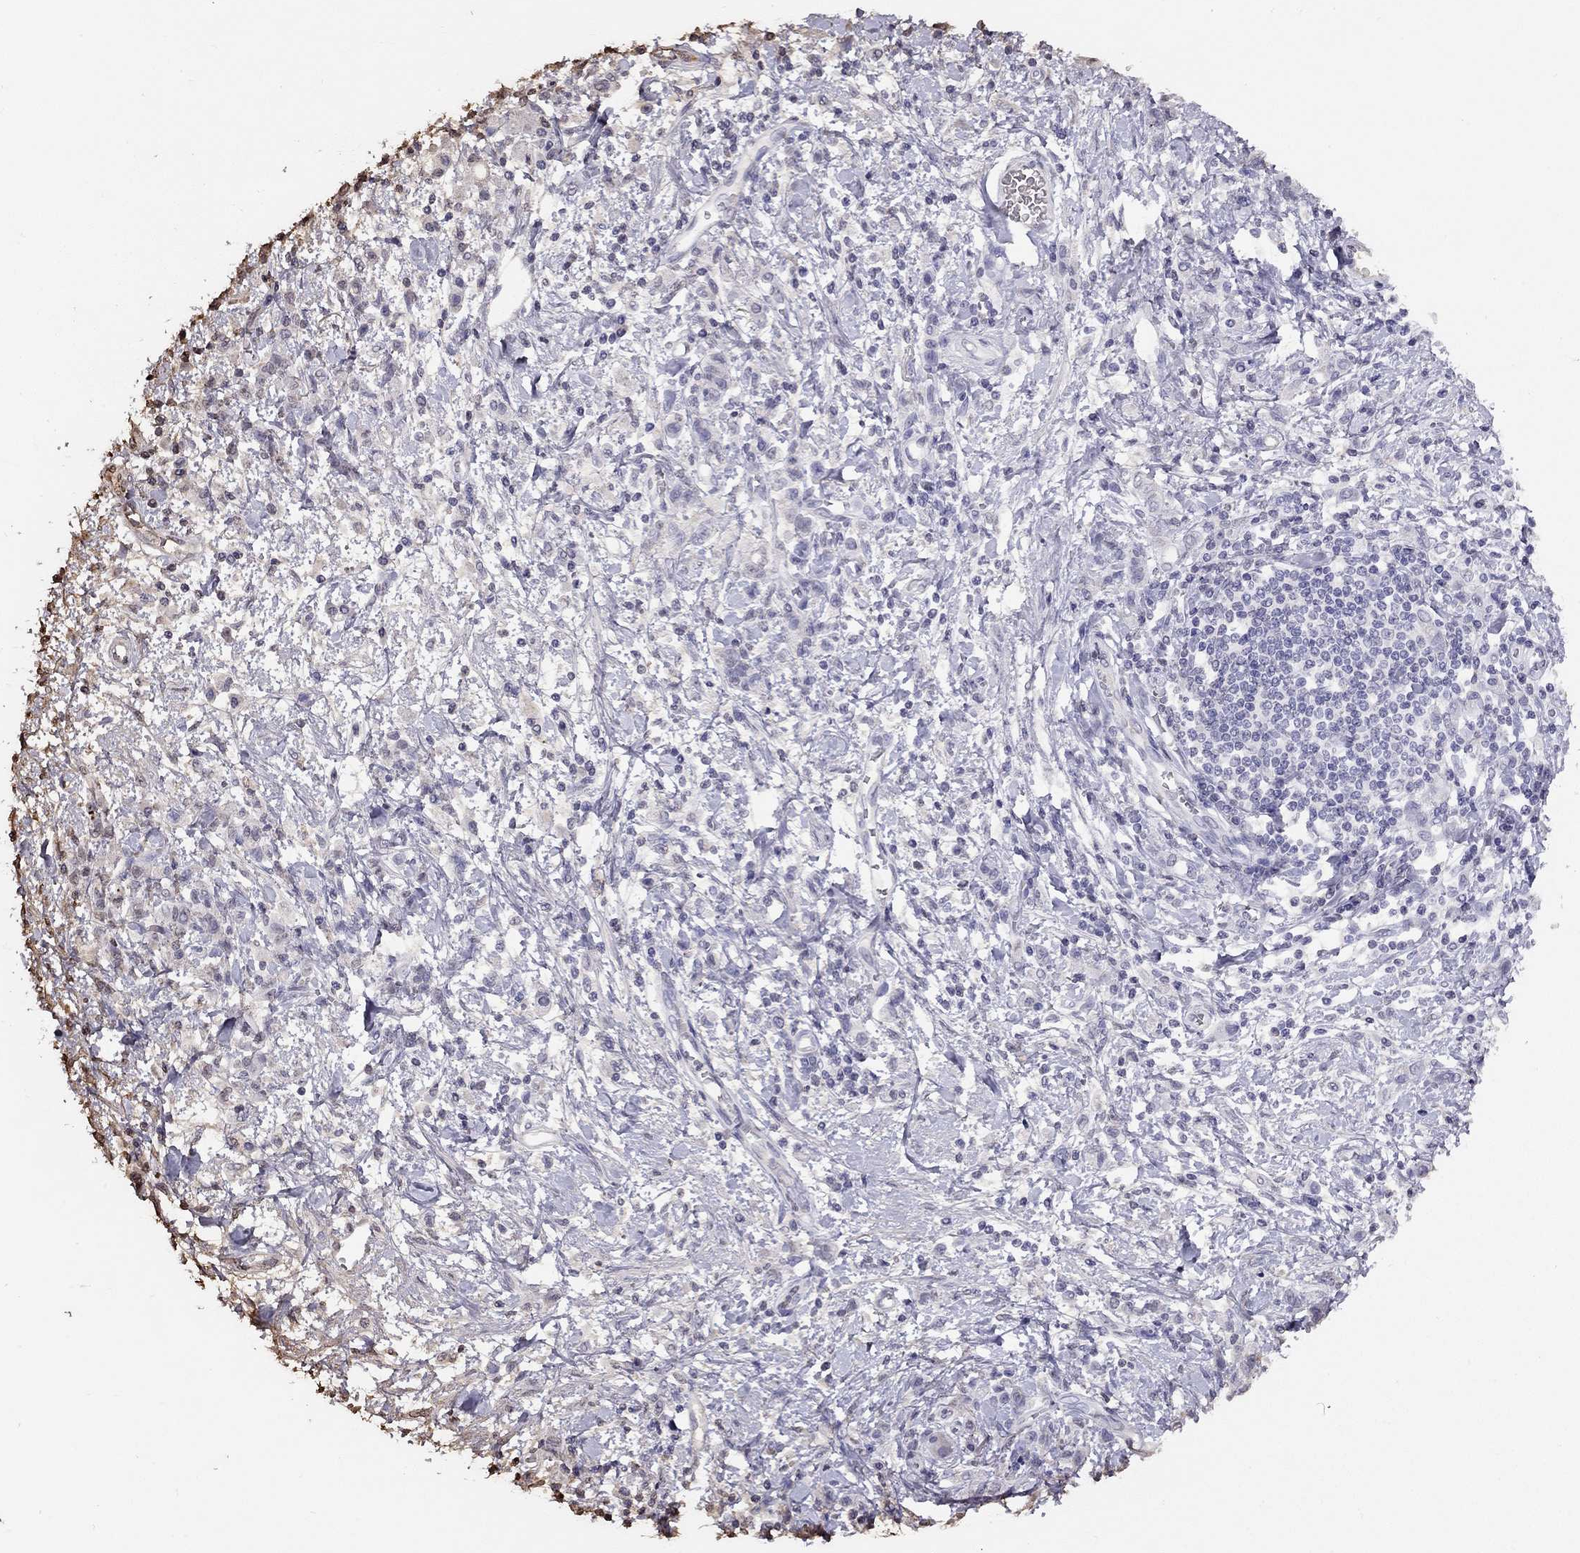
{"staining": {"intensity": "negative", "quantity": "none", "location": "none"}, "tissue": "stomach cancer", "cell_type": "Tumor cells", "image_type": "cancer", "snomed": [{"axis": "morphology", "description": "Adenocarcinoma, NOS"}, {"axis": "topography", "description": "Stomach"}], "caption": "An image of human stomach cancer is negative for staining in tumor cells.", "gene": "SUN3", "patient": {"sex": "male", "age": 77}}